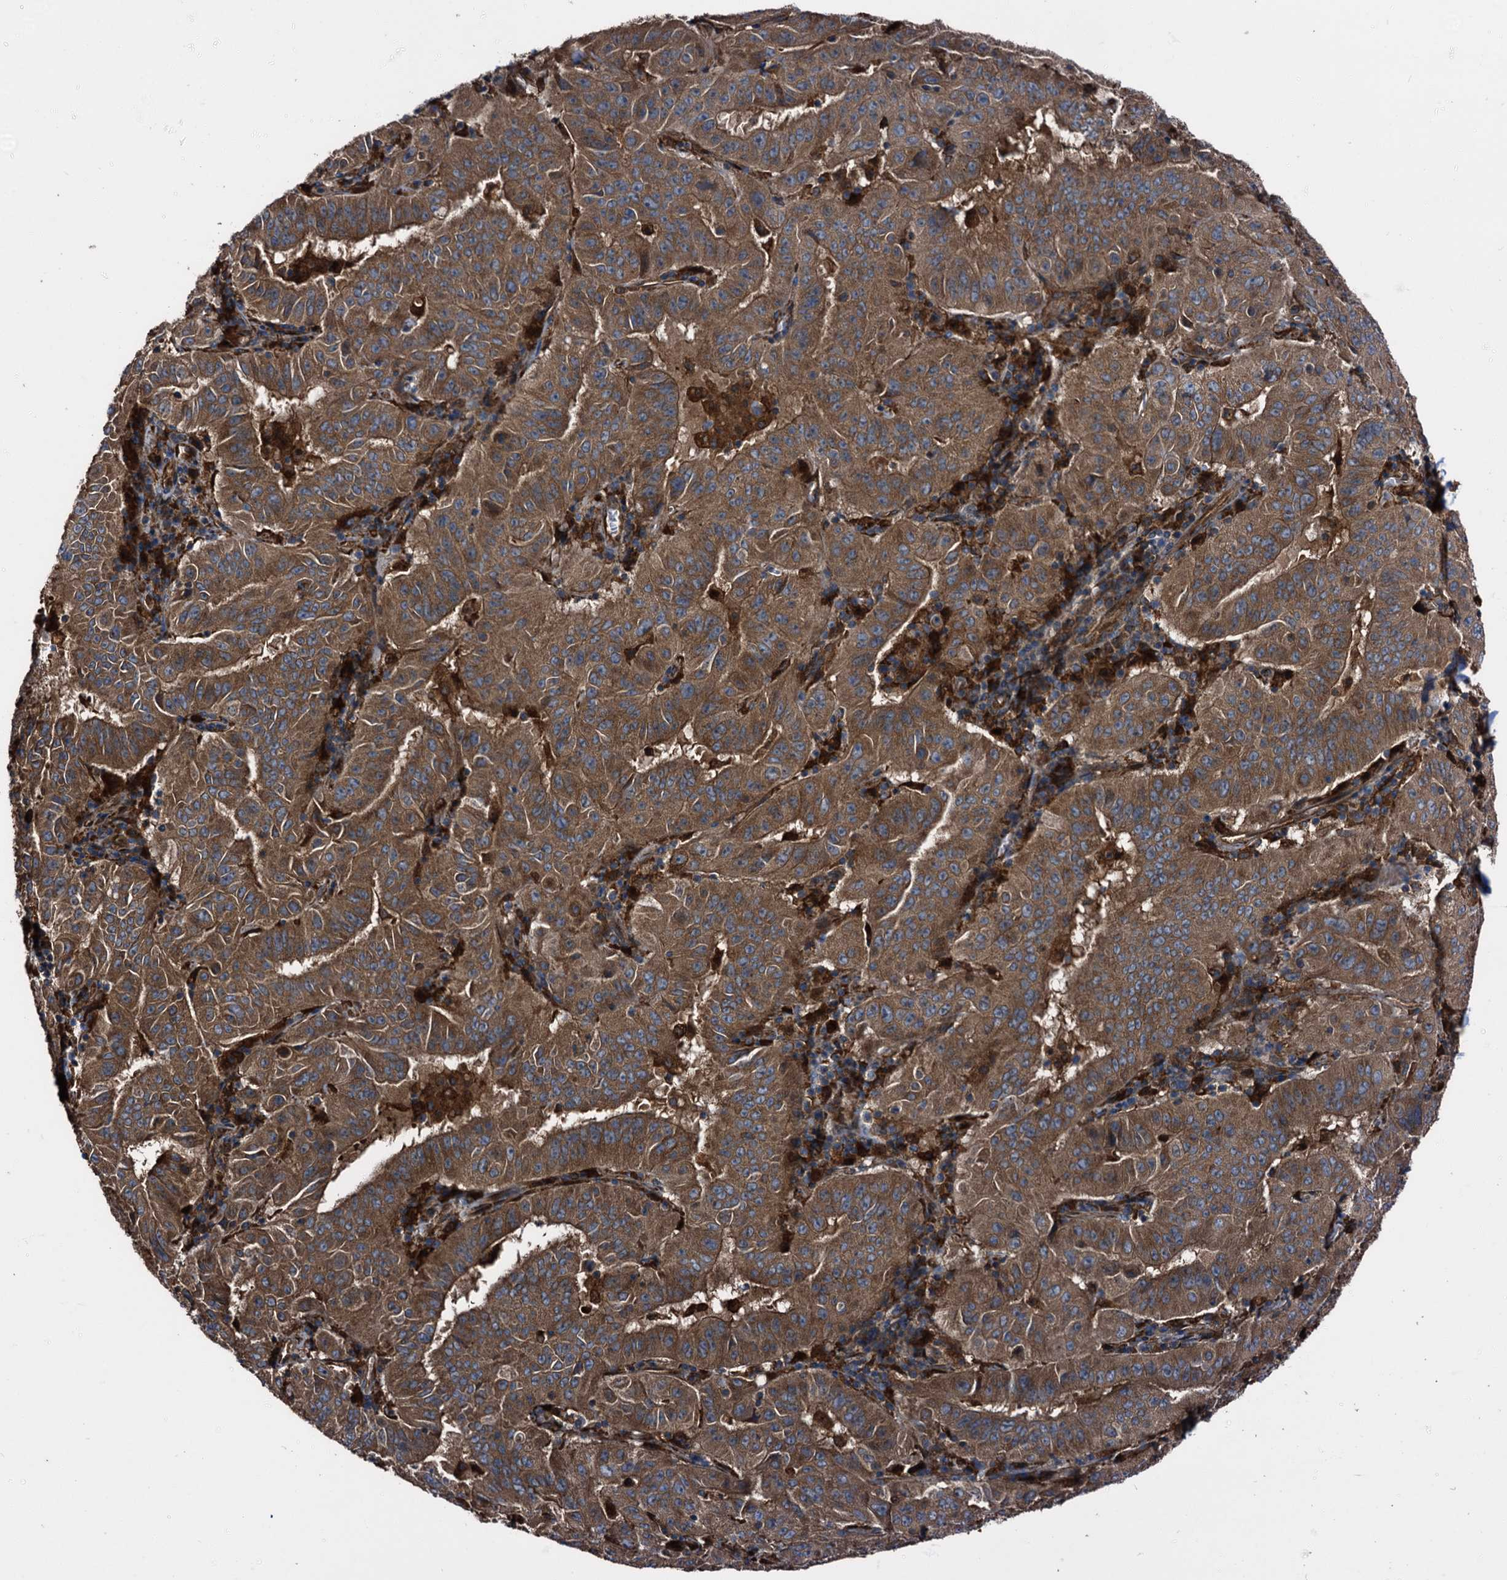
{"staining": {"intensity": "strong", "quantity": ">75%", "location": "cytoplasmic/membranous"}, "tissue": "pancreatic cancer", "cell_type": "Tumor cells", "image_type": "cancer", "snomed": [{"axis": "morphology", "description": "Adenocarcinoma, NOS"}, {"axis": "topography", "description": "Pancreas"}], "caption": "Adenocarcinoma (pancreatic) was stained to show a protein in brown. There is high levels of strong cytoplasmic/membranous positivity in about >75% of tumor cells. (Stains: DAB (3,3'-diaminobenzidine) in brown, nuclei in blue, Microscopy: brightfield microscopy at high magnification).", "gene": "PEX5", "patient": {"sex": "male", "age": 63}}